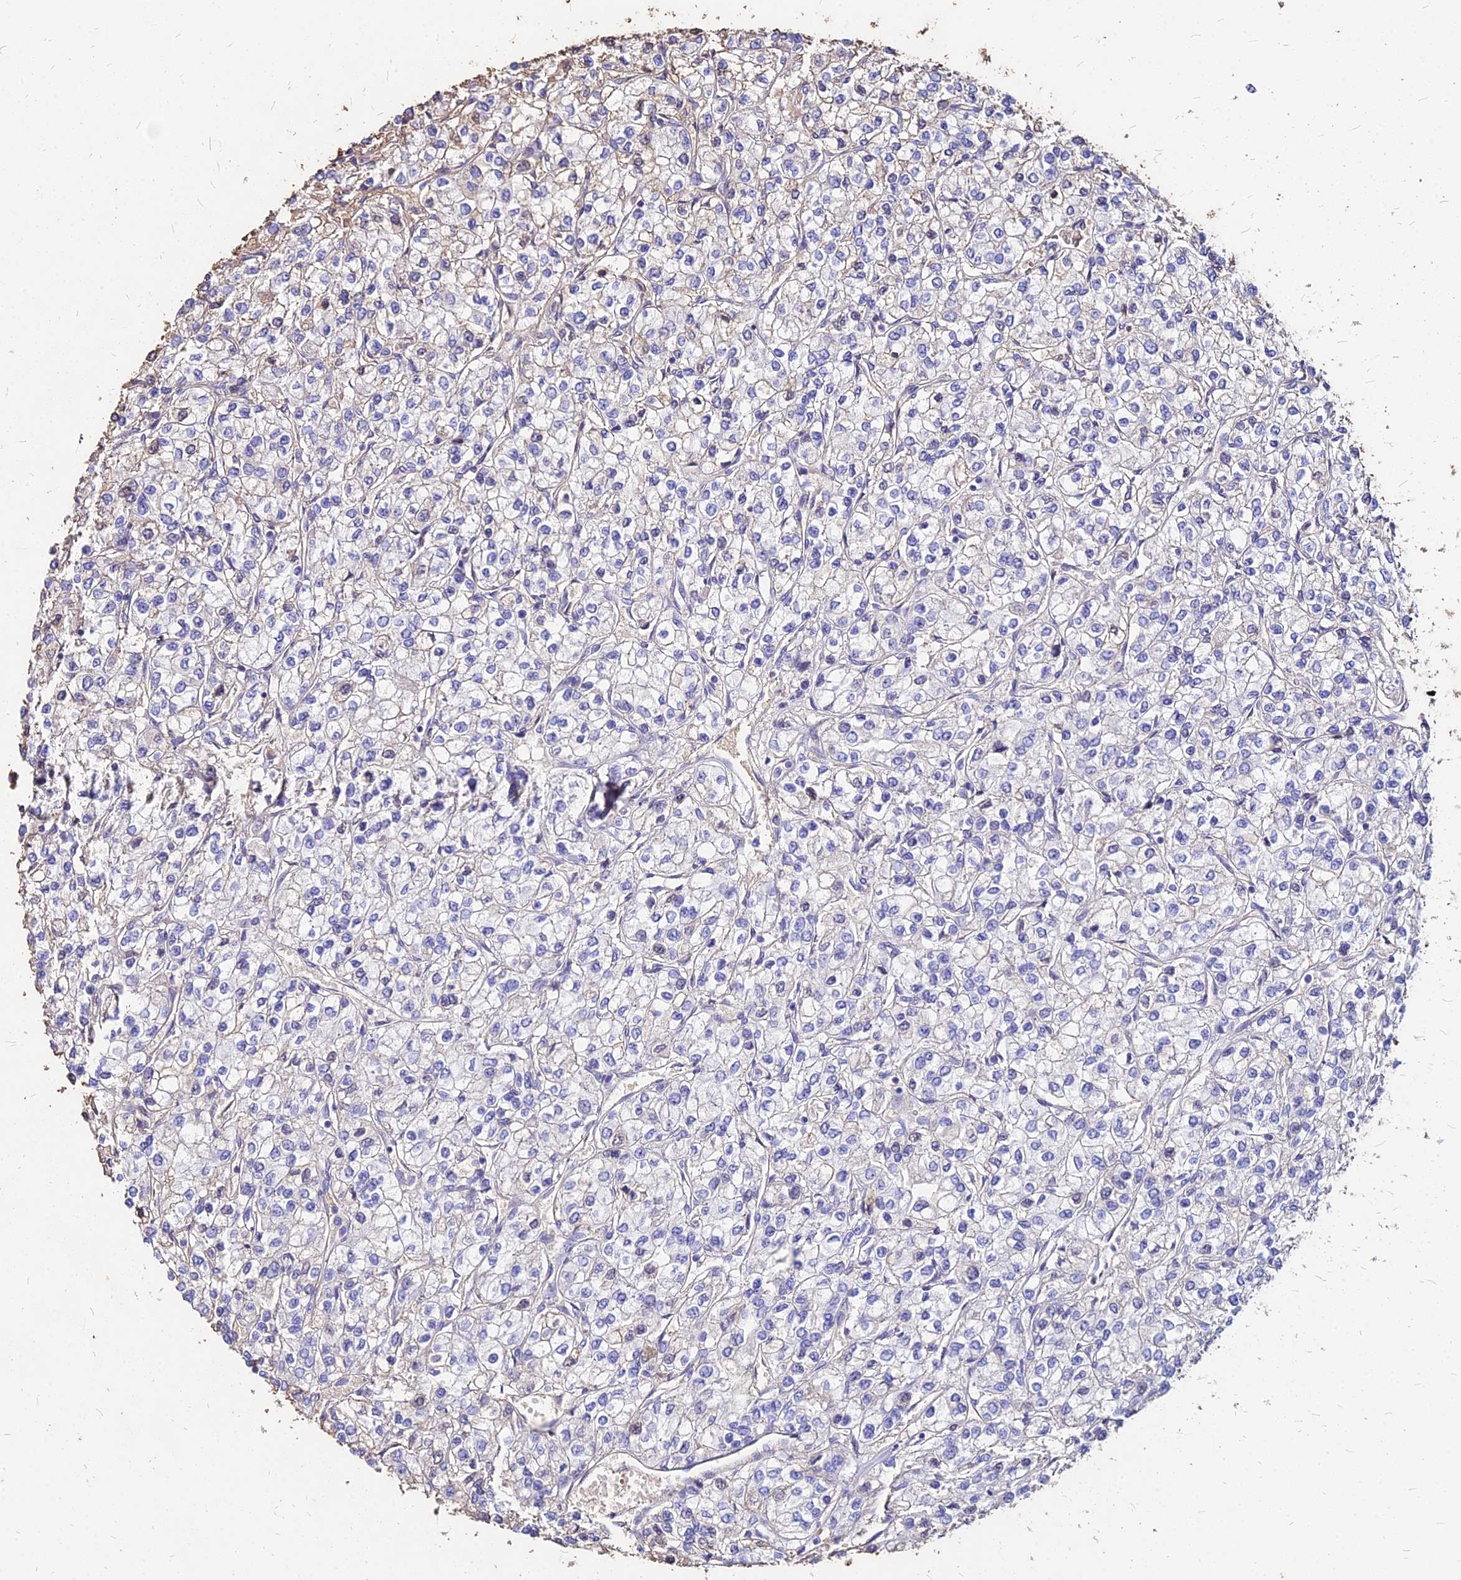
{"staining": {"intensity": "negative", "quantity": "none", "location": "none"}, "tissue": "renal cancer", "cell_type": "Tumor cells", "image_type": "cancer", "snomed": [{"axis": "morphology", "description": "Adenocarcinoma, NOS"}, {"axis": "topography", "description": "Kidney"}], "caption": "A histopathology image of human renal cancer is negative for staining in tumor cells.", "gene": "NME5", "patient": {"sex": "male", "age": 80}}